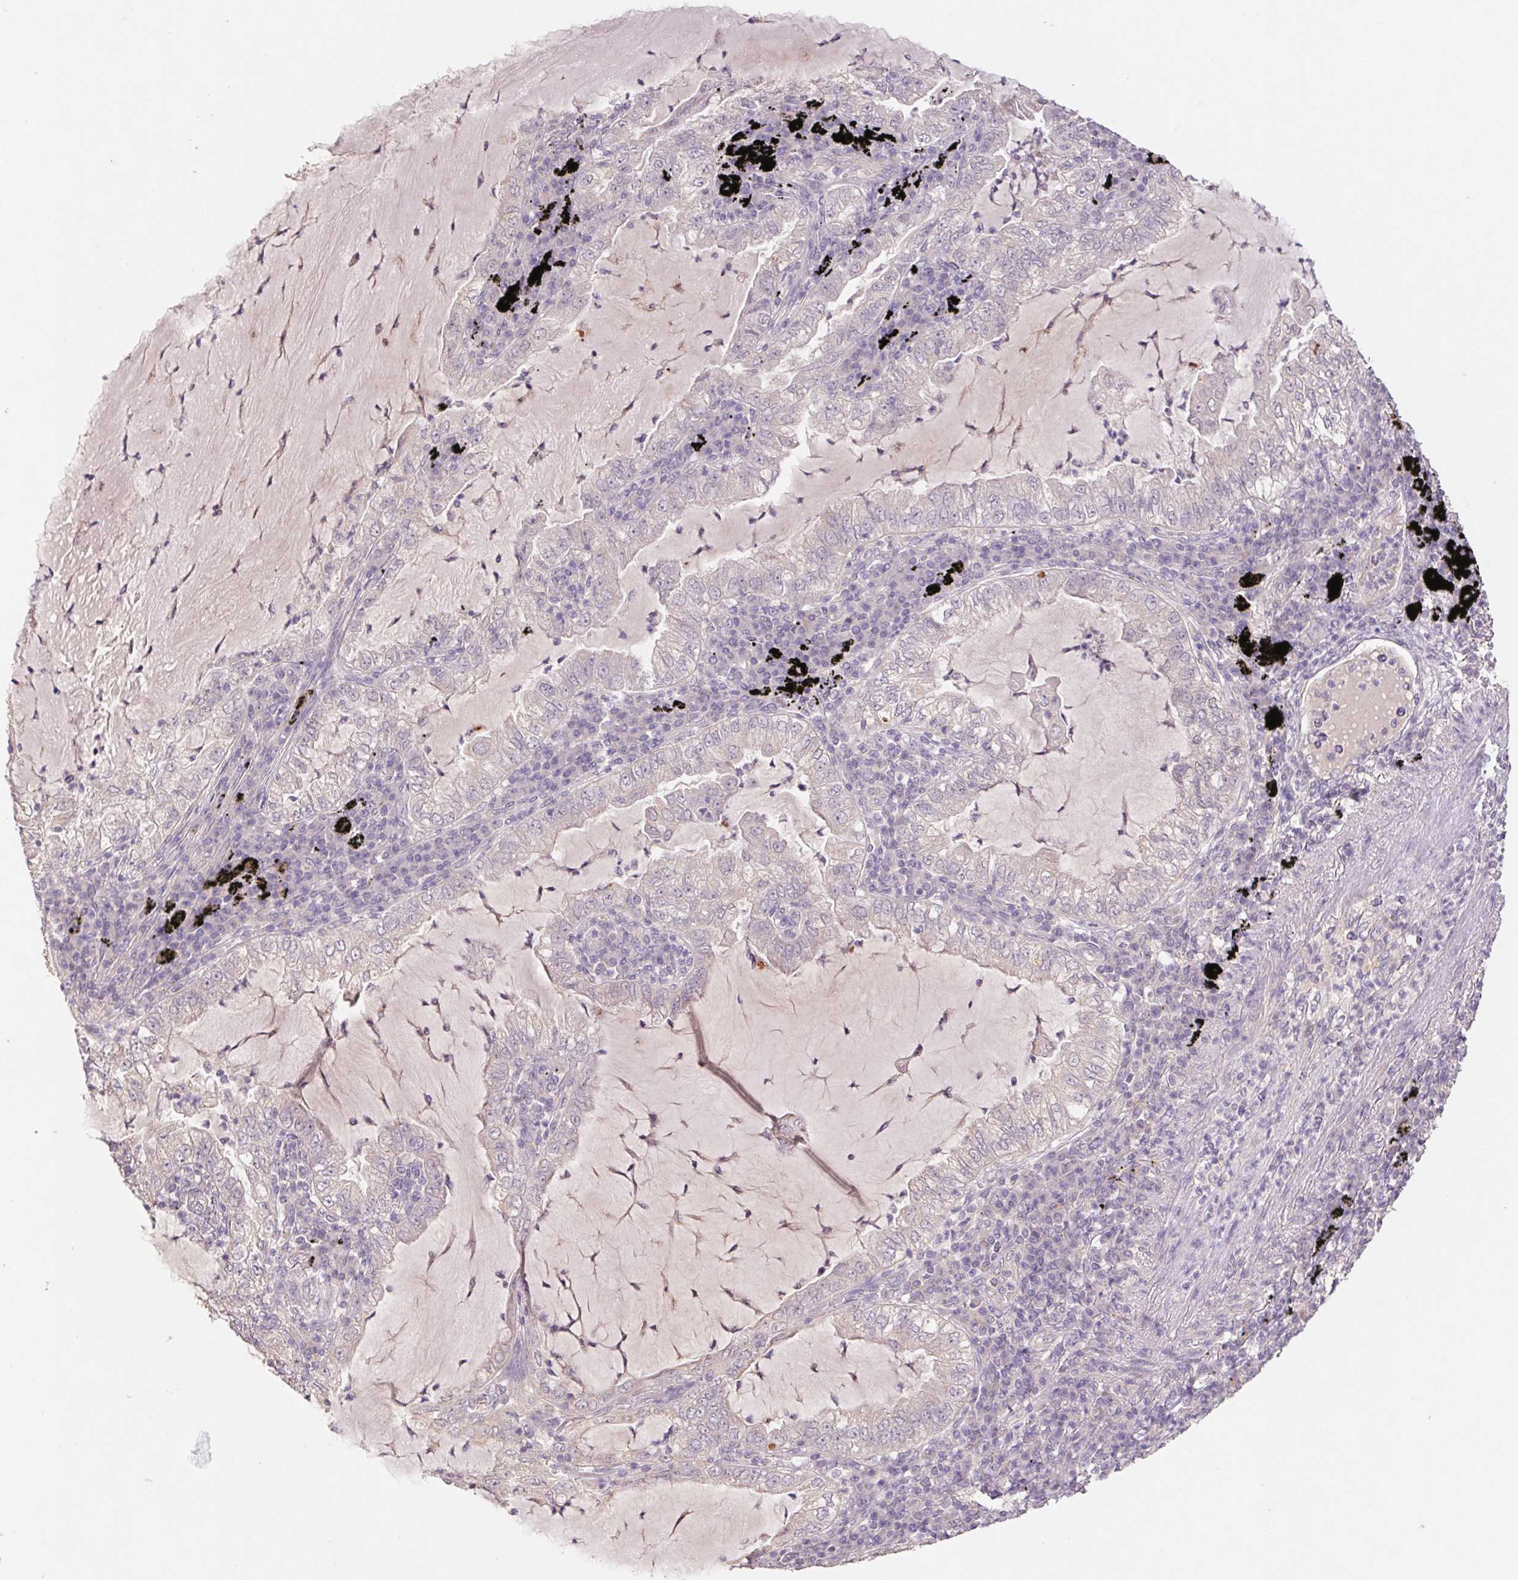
{"staining": {"intensity": "negative", "quantity": "none", "location": "none"}, "tissue": "lung cancer", "cell_type": "Tumor cells", "image_type": "cancer", "snomed": [{"axis": "morphology", "description": "Adenocarcinoma, NOS"}, {"axis": "topography", "description": "Lung"}], "caption": "Immunohistochemical staining of human lung cancer (adenocarcinoma) displays no significant positivity in tumor cells.", "gene": "GRM2", "patient": {"sex": "female", "age": 73}}